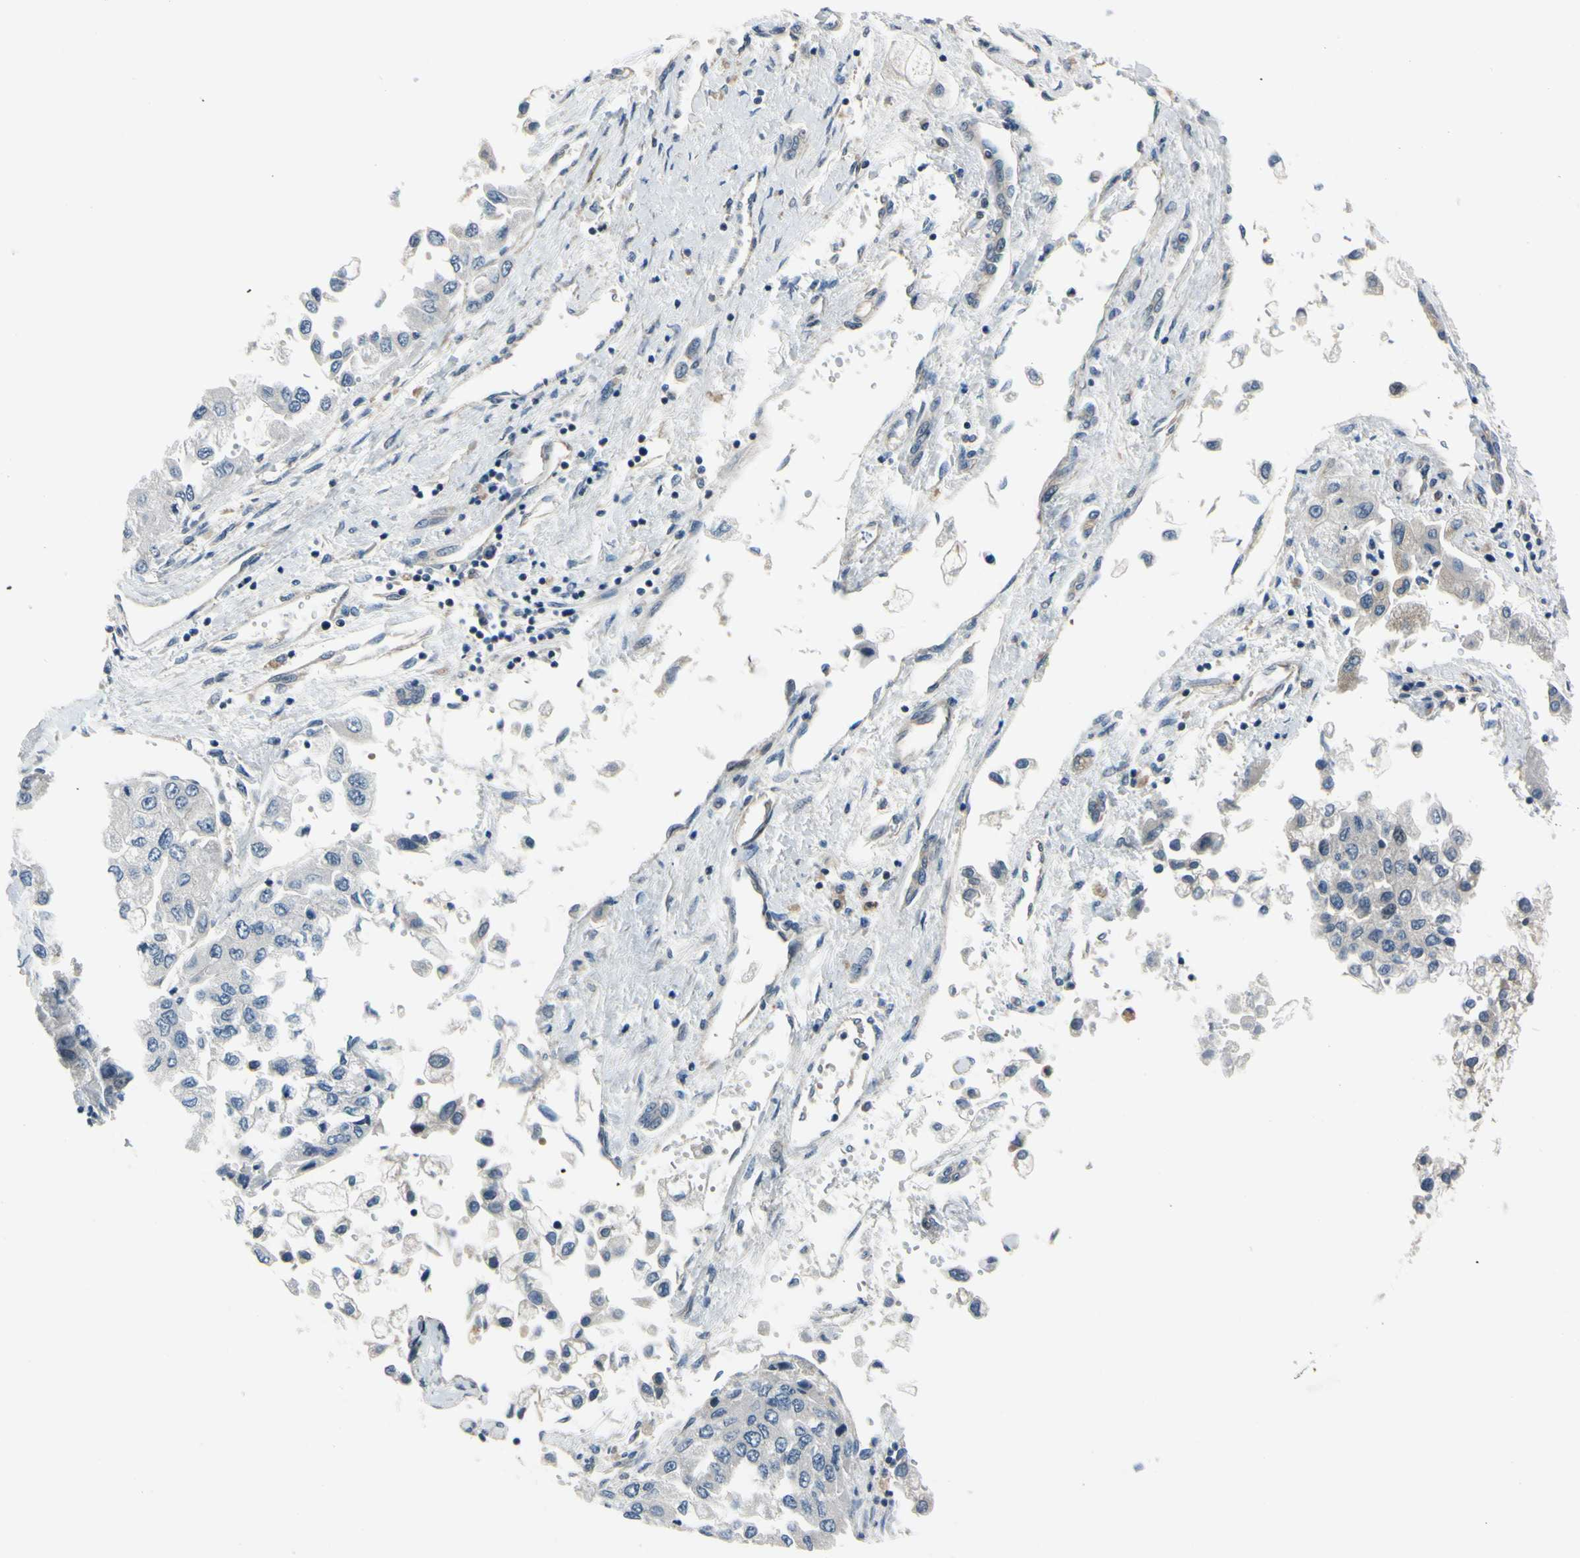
{"staining": {"intensity": "negative", "quantity": "none", "location": "none"}, "tissue": "liver cancer", "cell_type": "Tumor cells", "image_type": "cancer", "snomed": [{"axis": "morphology", "description": "Carcinoma, Hepatocellular, NOS"}, {"axis": "topography", "description": "Liver"}], "caption": "Tumor cells are negative for protein expression in human liver hepatocellular carcinoma. (Brightfield microscopy of DAB IHC at high magnification).", "gene": "COMMD9", "patient": {"sex": "female", "age": 66}}